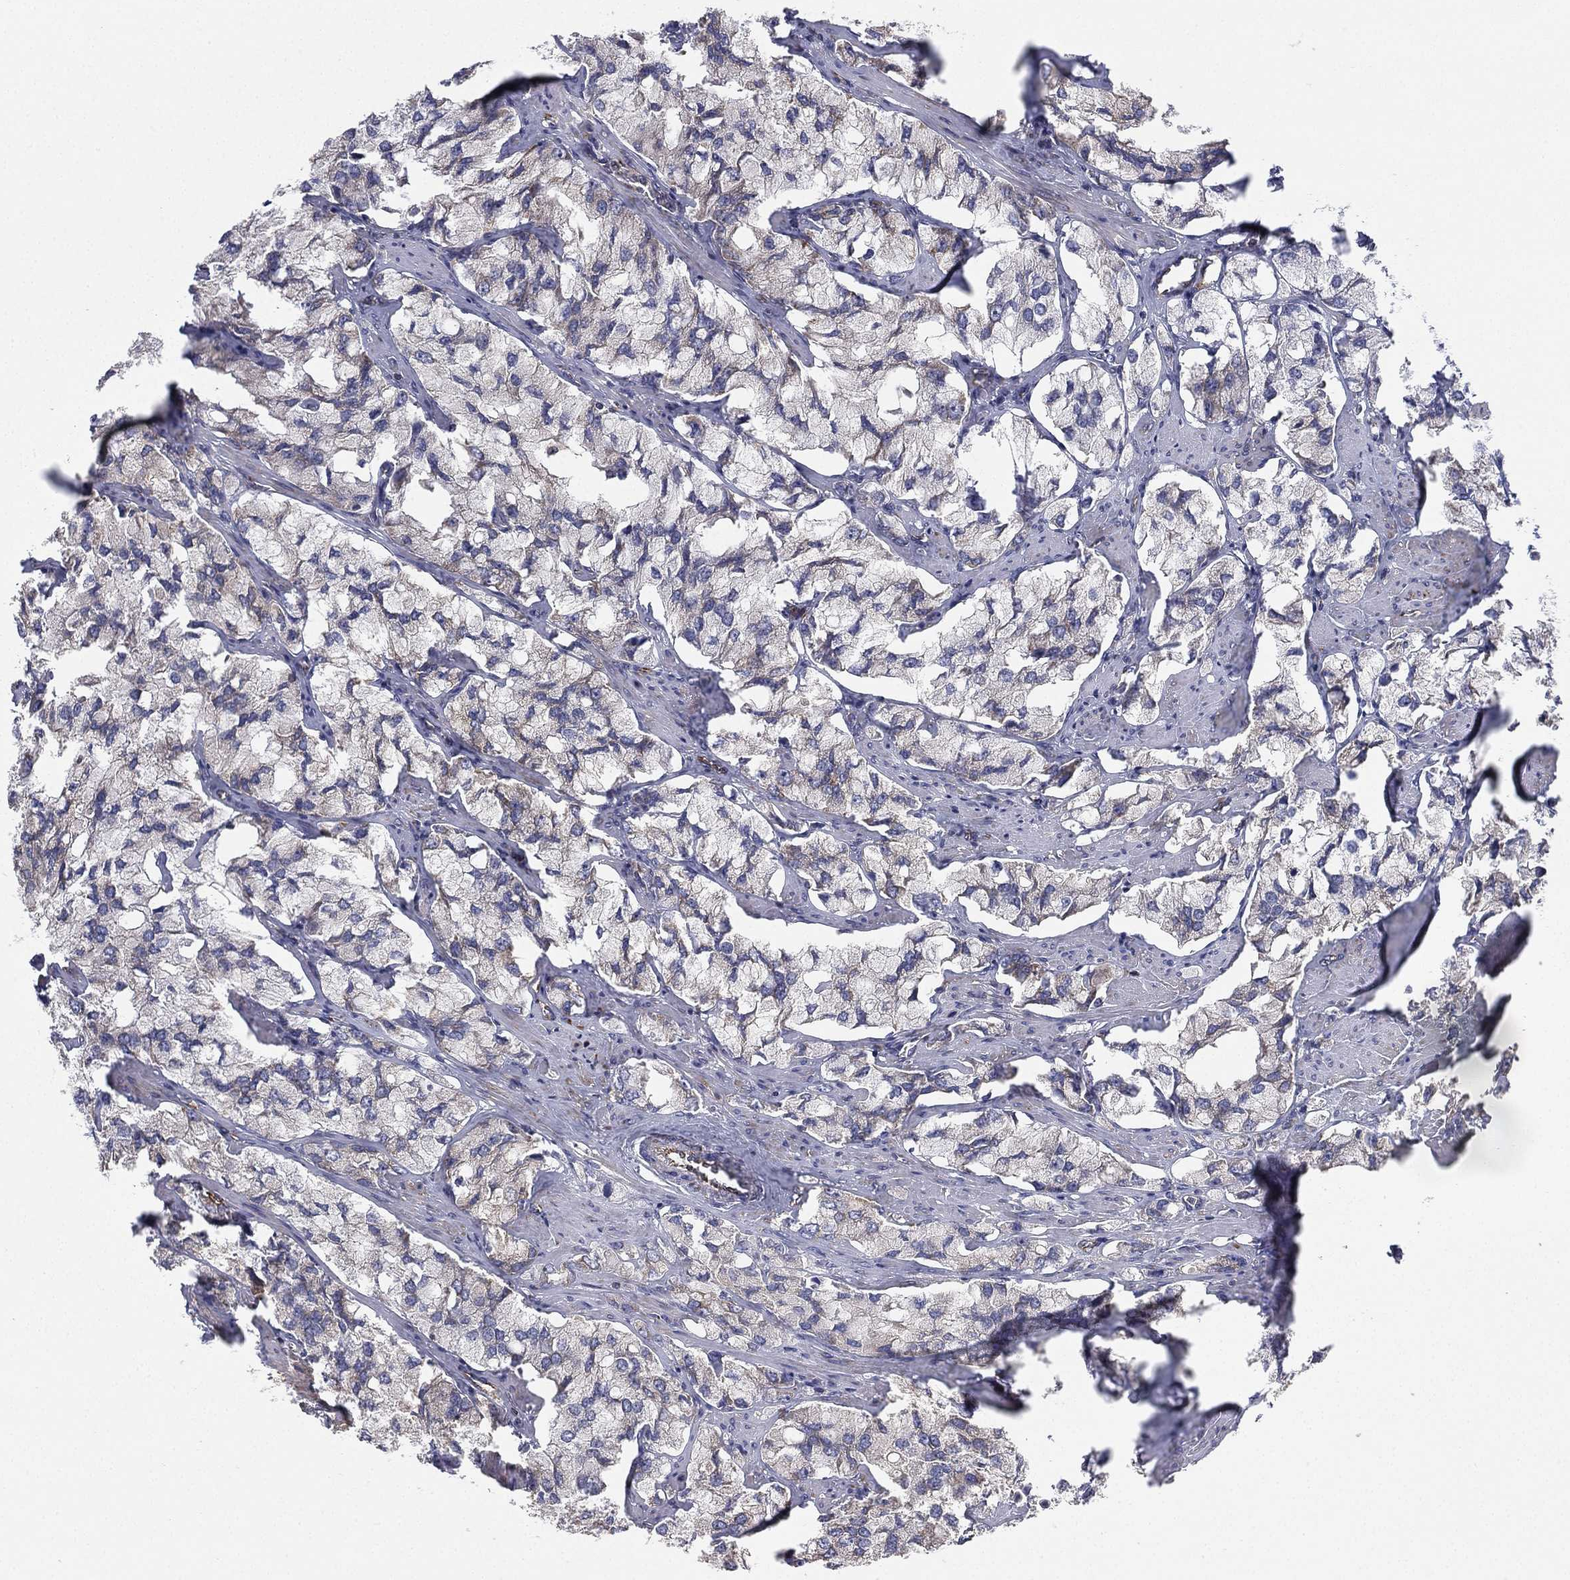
{"staining": {"intensity": "weak", "quantity": "25%-75%", "location": "cytoplasmic/membranous"}, "tissue": "prostate cancer", "cell_type": "Tumor cells", "image_type": "cancer", "snomed": [{"axis": "morphology", "description": "Adenocarcinoma, NOS"}, {"axis": "topography", "description": "Prostate and seminal vesicle, NOS"}, {"axis": "topography", "description": "Prostate"}], "caption": "This photomicrograph reveals adenocarcinoma (prostate) stained with immunohistochemistry to label a protein in brown. The cytoplasmic/membranous of tumor cells show weak positivity for the protein. Nuclei are counter-stained blue.", "gene": "CYB5B", "patient": {"sex": "male", "age": 64}}